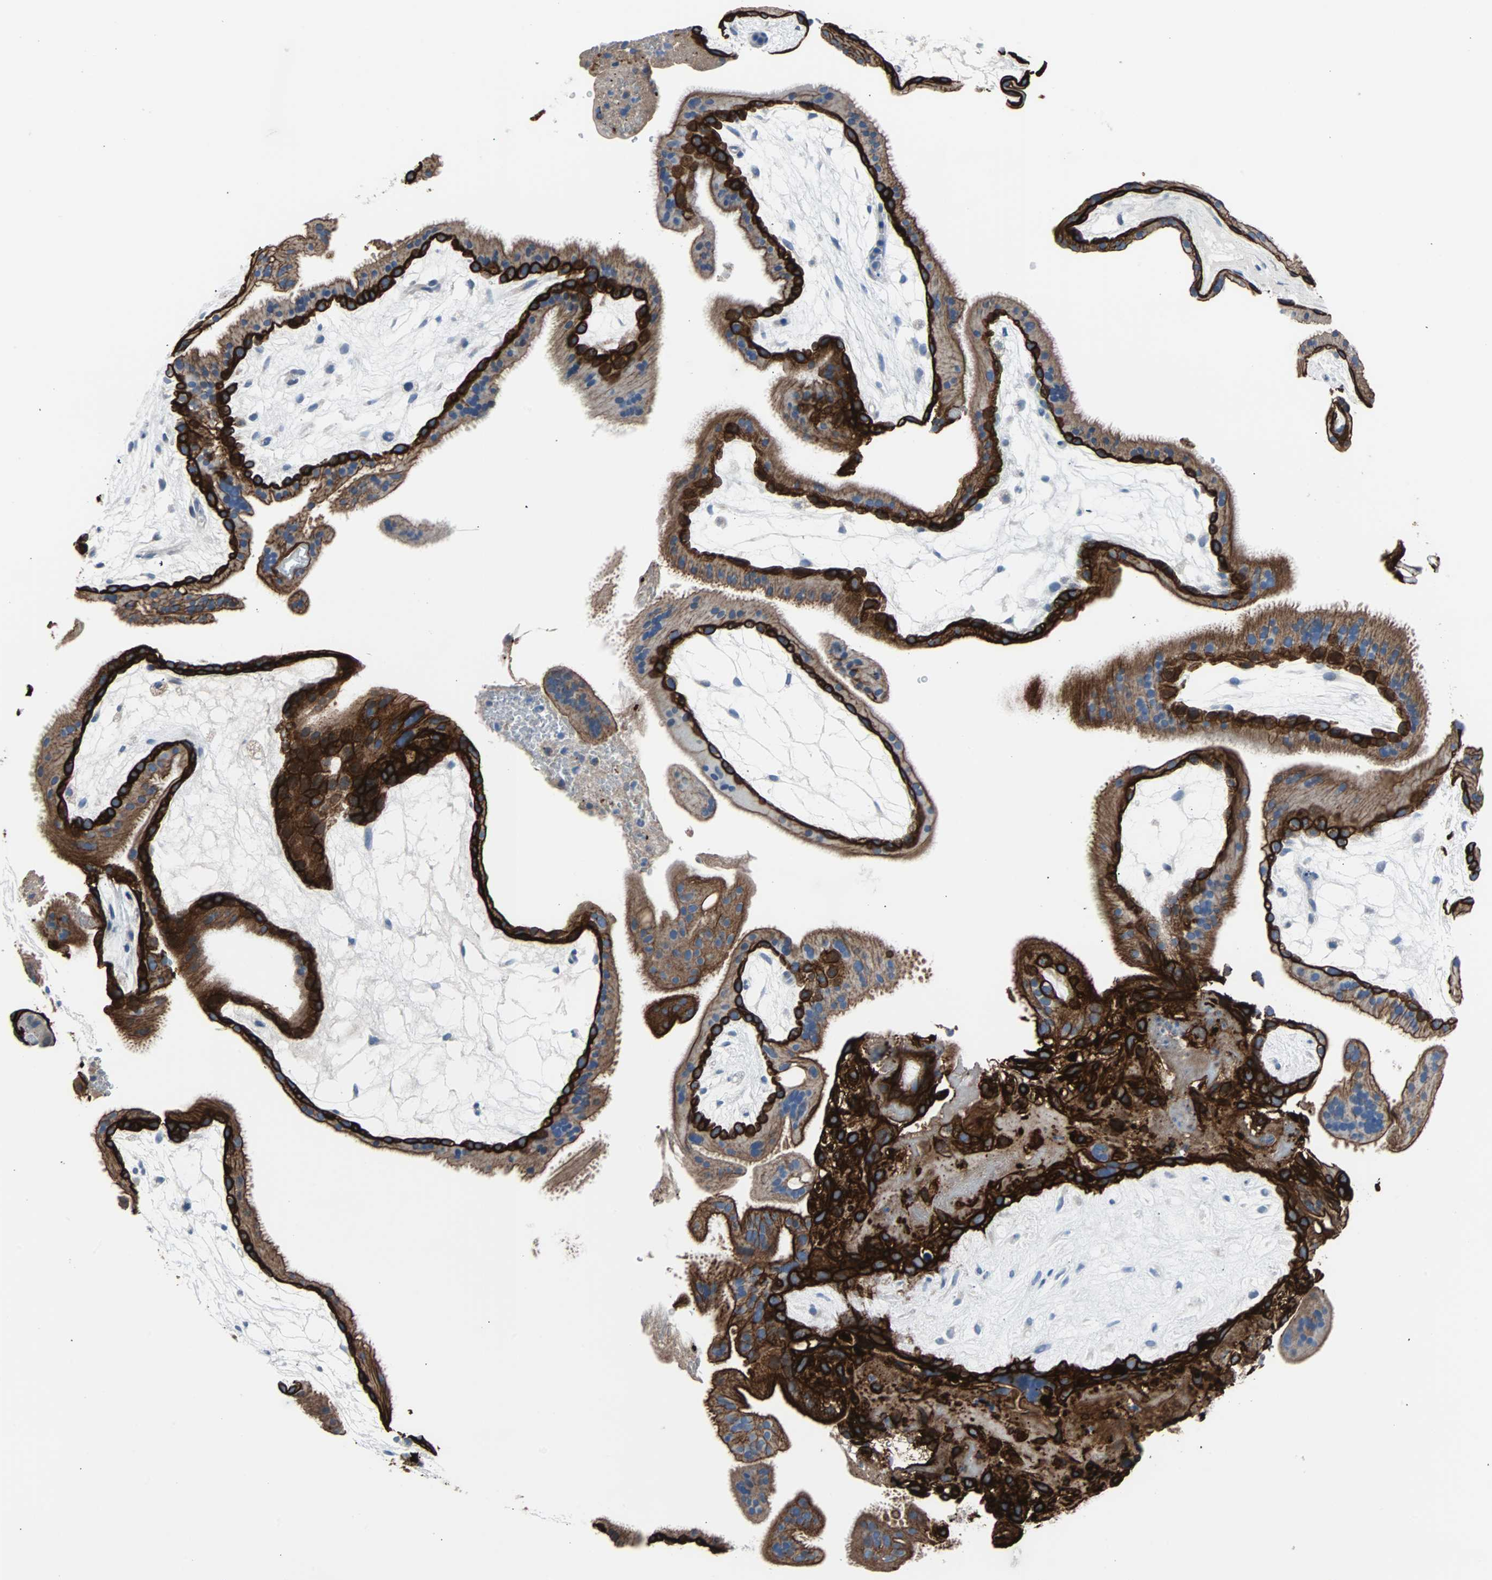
{"staining": {"intensity": "strong", "quantity": ">75%", "location": "cytoplasmic/membranous"}, "tissue": "placenta", "cell_type": "Trophoblastic cells", "image_type": "normal", "snomed": [{"axis": "morphology", "description": "Normal tissue, NOS"}, {"axis": "topography", "description": "Placenta"}], "caption": "Brown immunohistochemical staining in normal human placenta exhibits strong cytoplasmic/membranous expression in about >75% of trophoblastic cells. The staining is performed using DAB brown chromogen to label protein expression. The nuclei are counter-stained blue using hematoxylin.", "gene": "KRT7", "patient": {"sex": "female", "age": 19}}